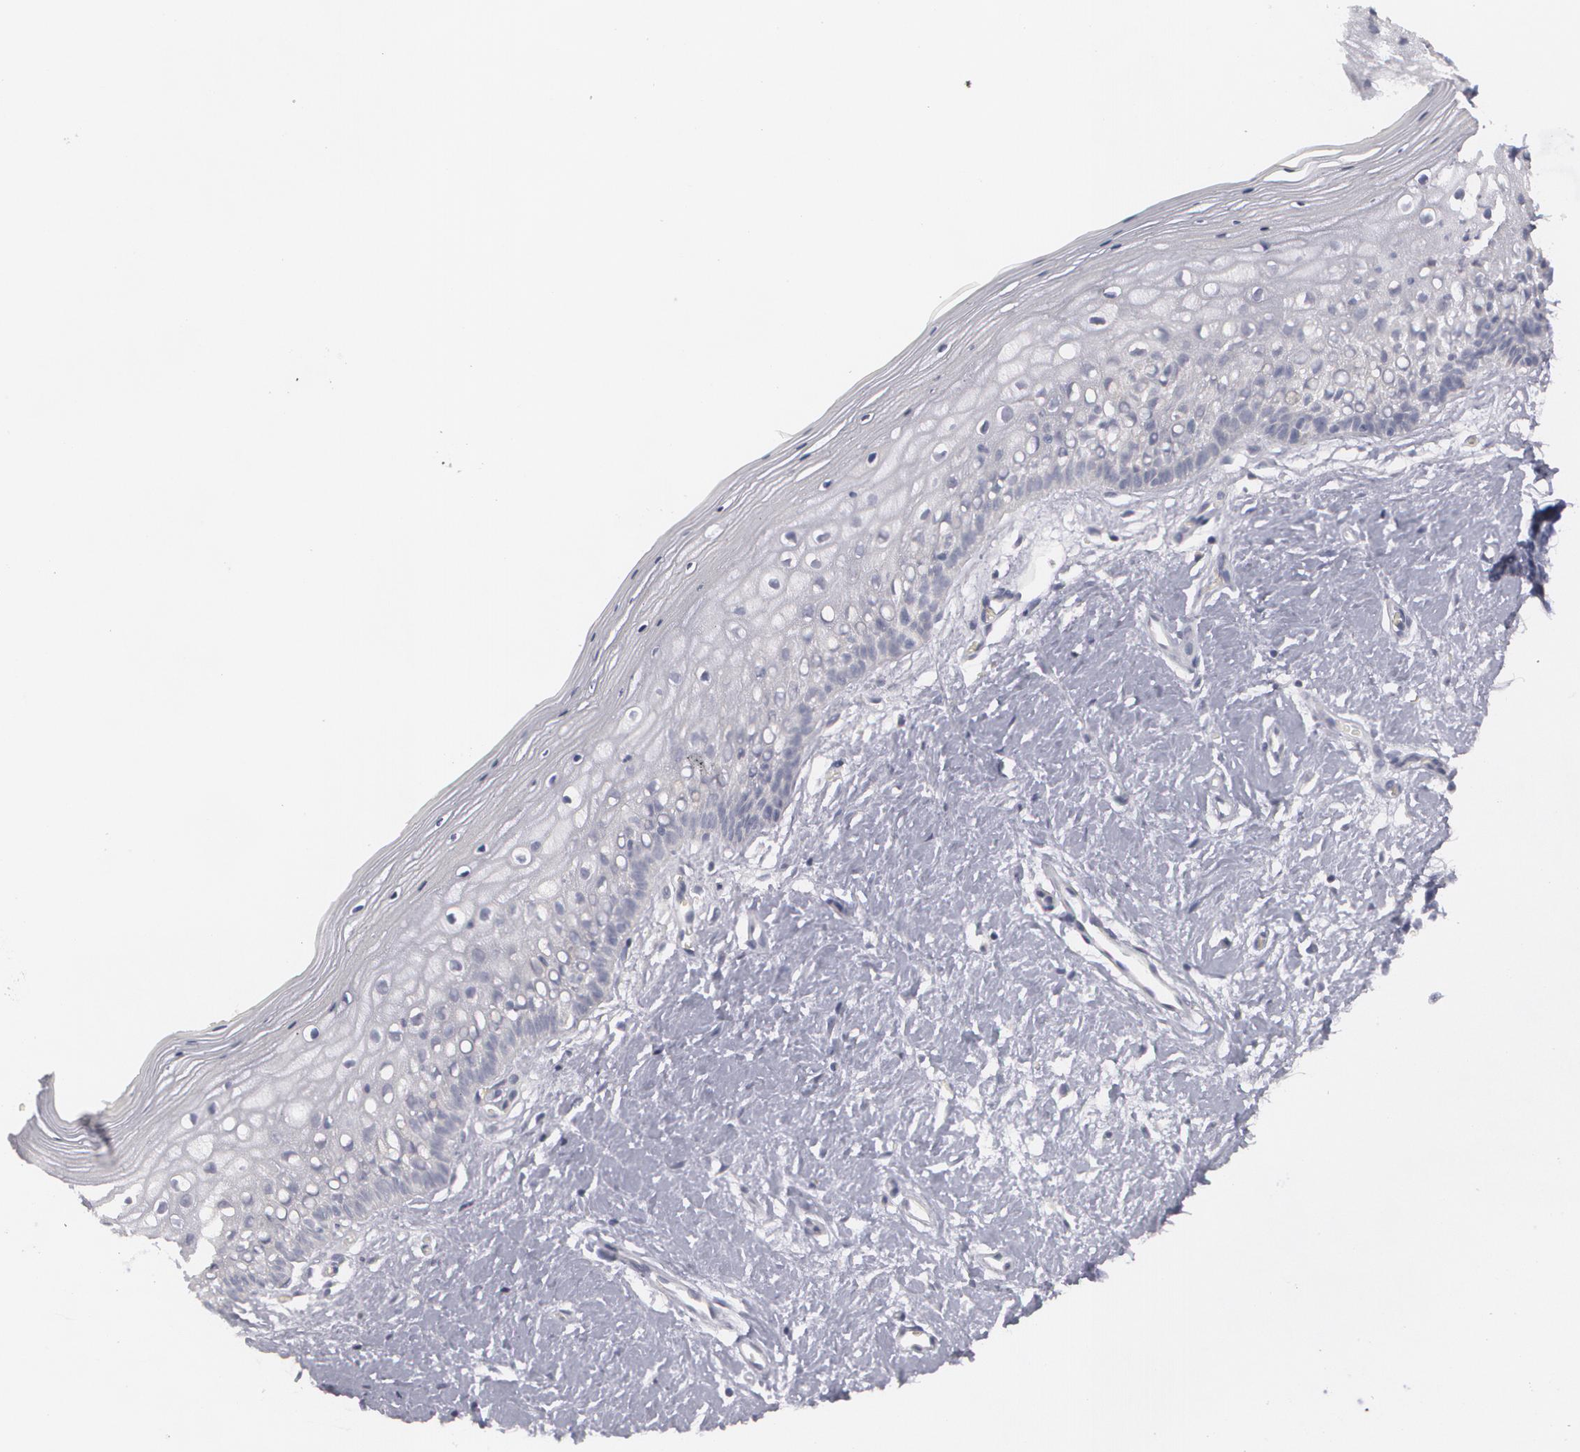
{"staining": {"intensity": "negative", "quantity": "none", "location": "none"}, "tissue": "vagina", "cell_type": "Squamous epithelial cells", "image_type": "normal", "snomed": [{"axis": "morphology", "description": "Normal tissue, NOS"}, {"axis": "topography", "description": "Vagina"}], "caption": "Immunohistochemistry histopathology image of unremarkable vagina: human vagina stained with DAB displays no significant protein staining in squamous epithelial cells.", "gene": "MBNL3", "patient": {"sex": "female", "age": 46}}